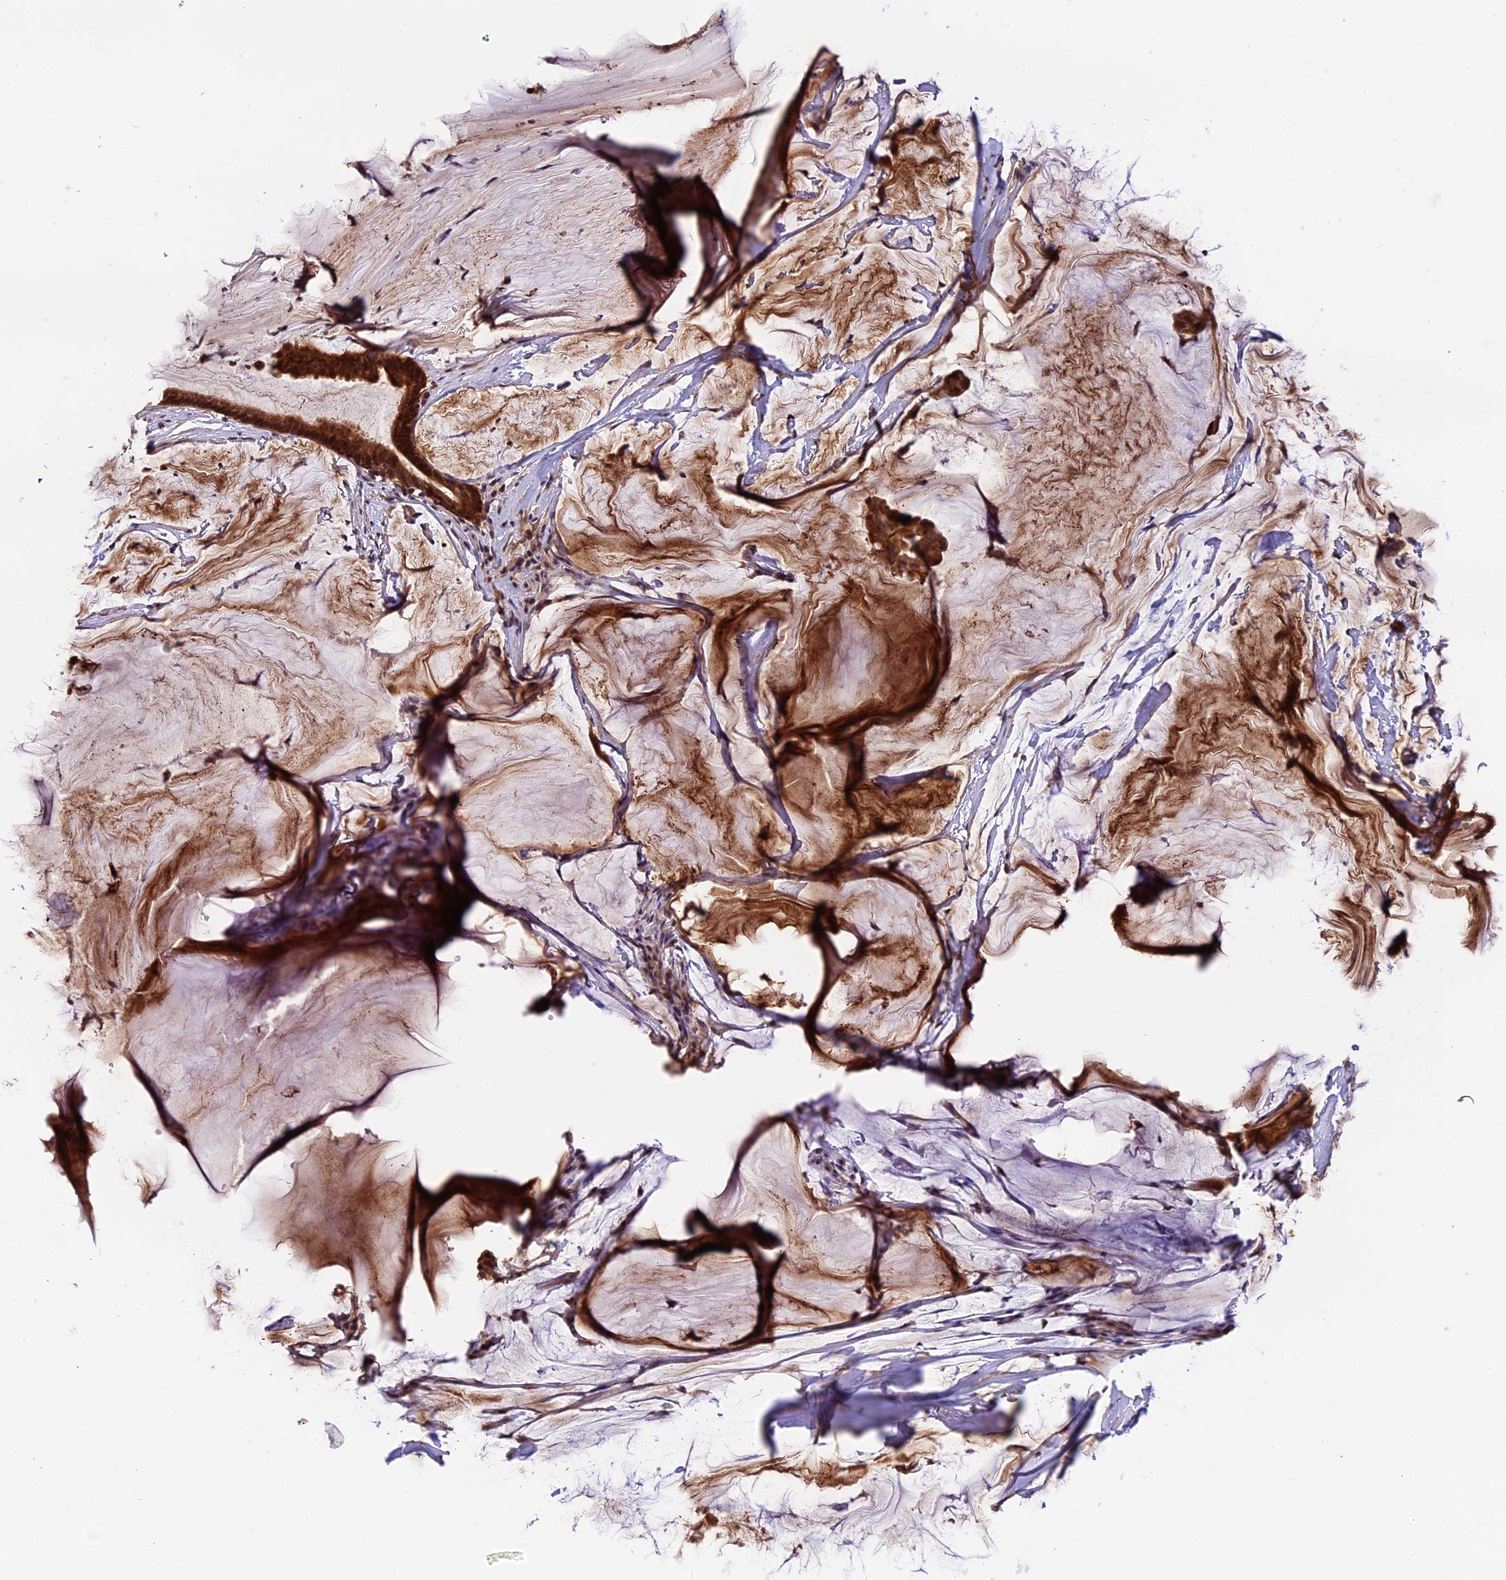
{"staining": {"intensity": "moderate", "quantity": ">75%", "location": "cytoplasmic/membranous,nuclear"}, "tissue": "ovarian cancer", "cell_type": "Tumor cells", "image_type": "cancer", "snomed": [{"axis": "morphology", "description": "Cystadenocarcinoma, mucinous, NOS"}, {"axis": "topography", "description": "Ovary"}], "caption": "Human ovarian cancer stained with a brown dye demonstrates moderate cytoplasmic/membranous and nuclear positive positivity in approximately >75% of tumor cells.", "gene": "PKD2L2", "patient": {"sex": "female", "age": 73}}